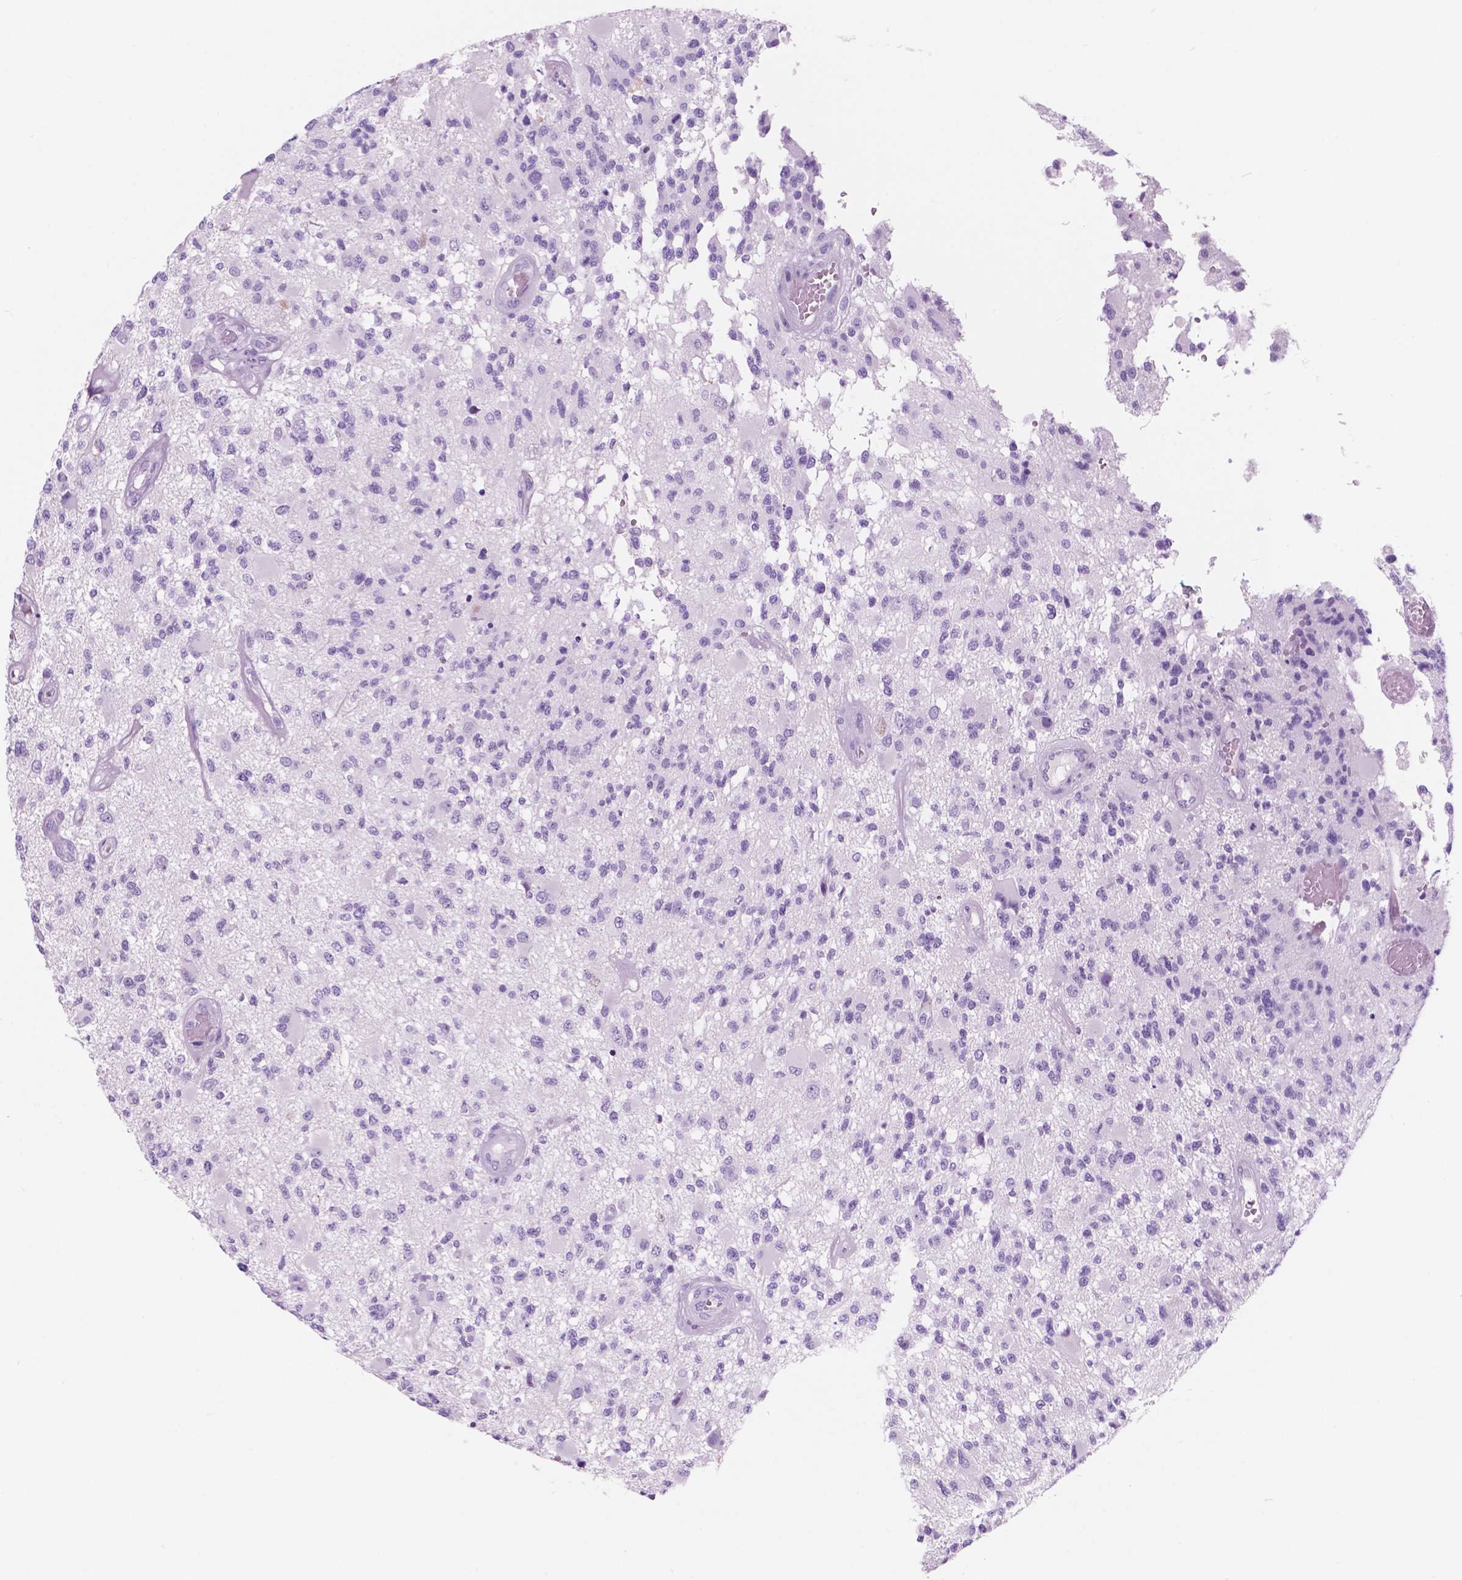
{"staining": {"intensity": "negative", "quantity": "none", "location": "none"}, "tissue": "glioma", "cell_type": "Tumor cells", "image_type": "cancer", "snomed": [{"axis": "morphology", "description": "Glioma, malignant, High grade"}, {"axis": "topography", "description": "Brain"}], "caption": "A photomicrograph of malignant glioma (high-grade) stained for a protein demonstrates no brown staining in tumor cells.", "gene": "CUZD1", "patient": {"sex": "female", "age": 63}}